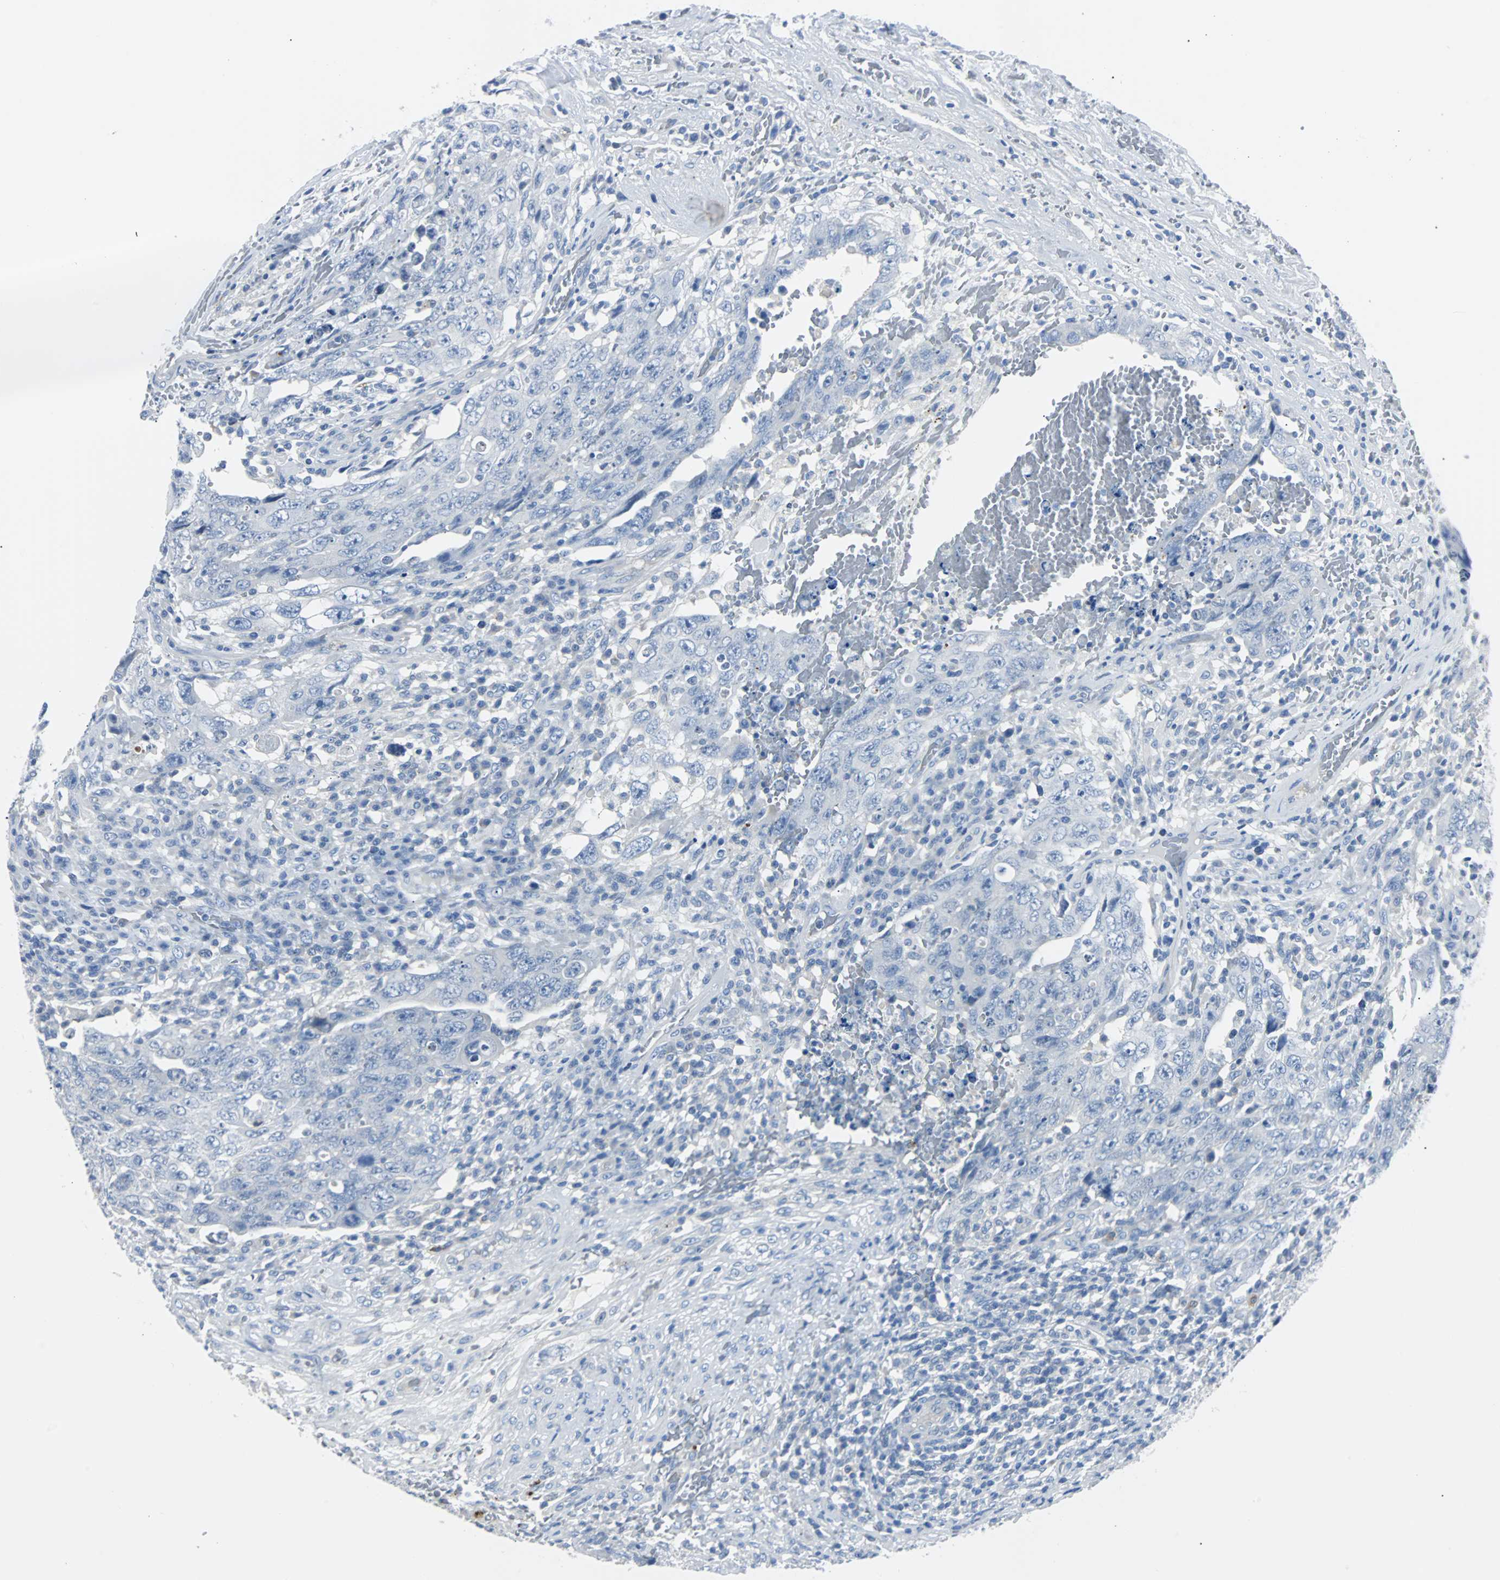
{"staining": {"intensity": "negative", "quantity": "none", "location": "none"}, "tissue": "testis cancer", "cell_type": "Tumor cells", "image_type": "cancer", "snomed": [{"axis": "morphology", "description": "Carcinoma, Embryonal, NOS"}, {"axis": "topography", "description": "Testis"}], "caption": "The image demonstrates no significant staining in tumor cells of testis embryonal carcinoma.", "gene": "RASA1", "patient": {"sex": "male", "age": 26}}